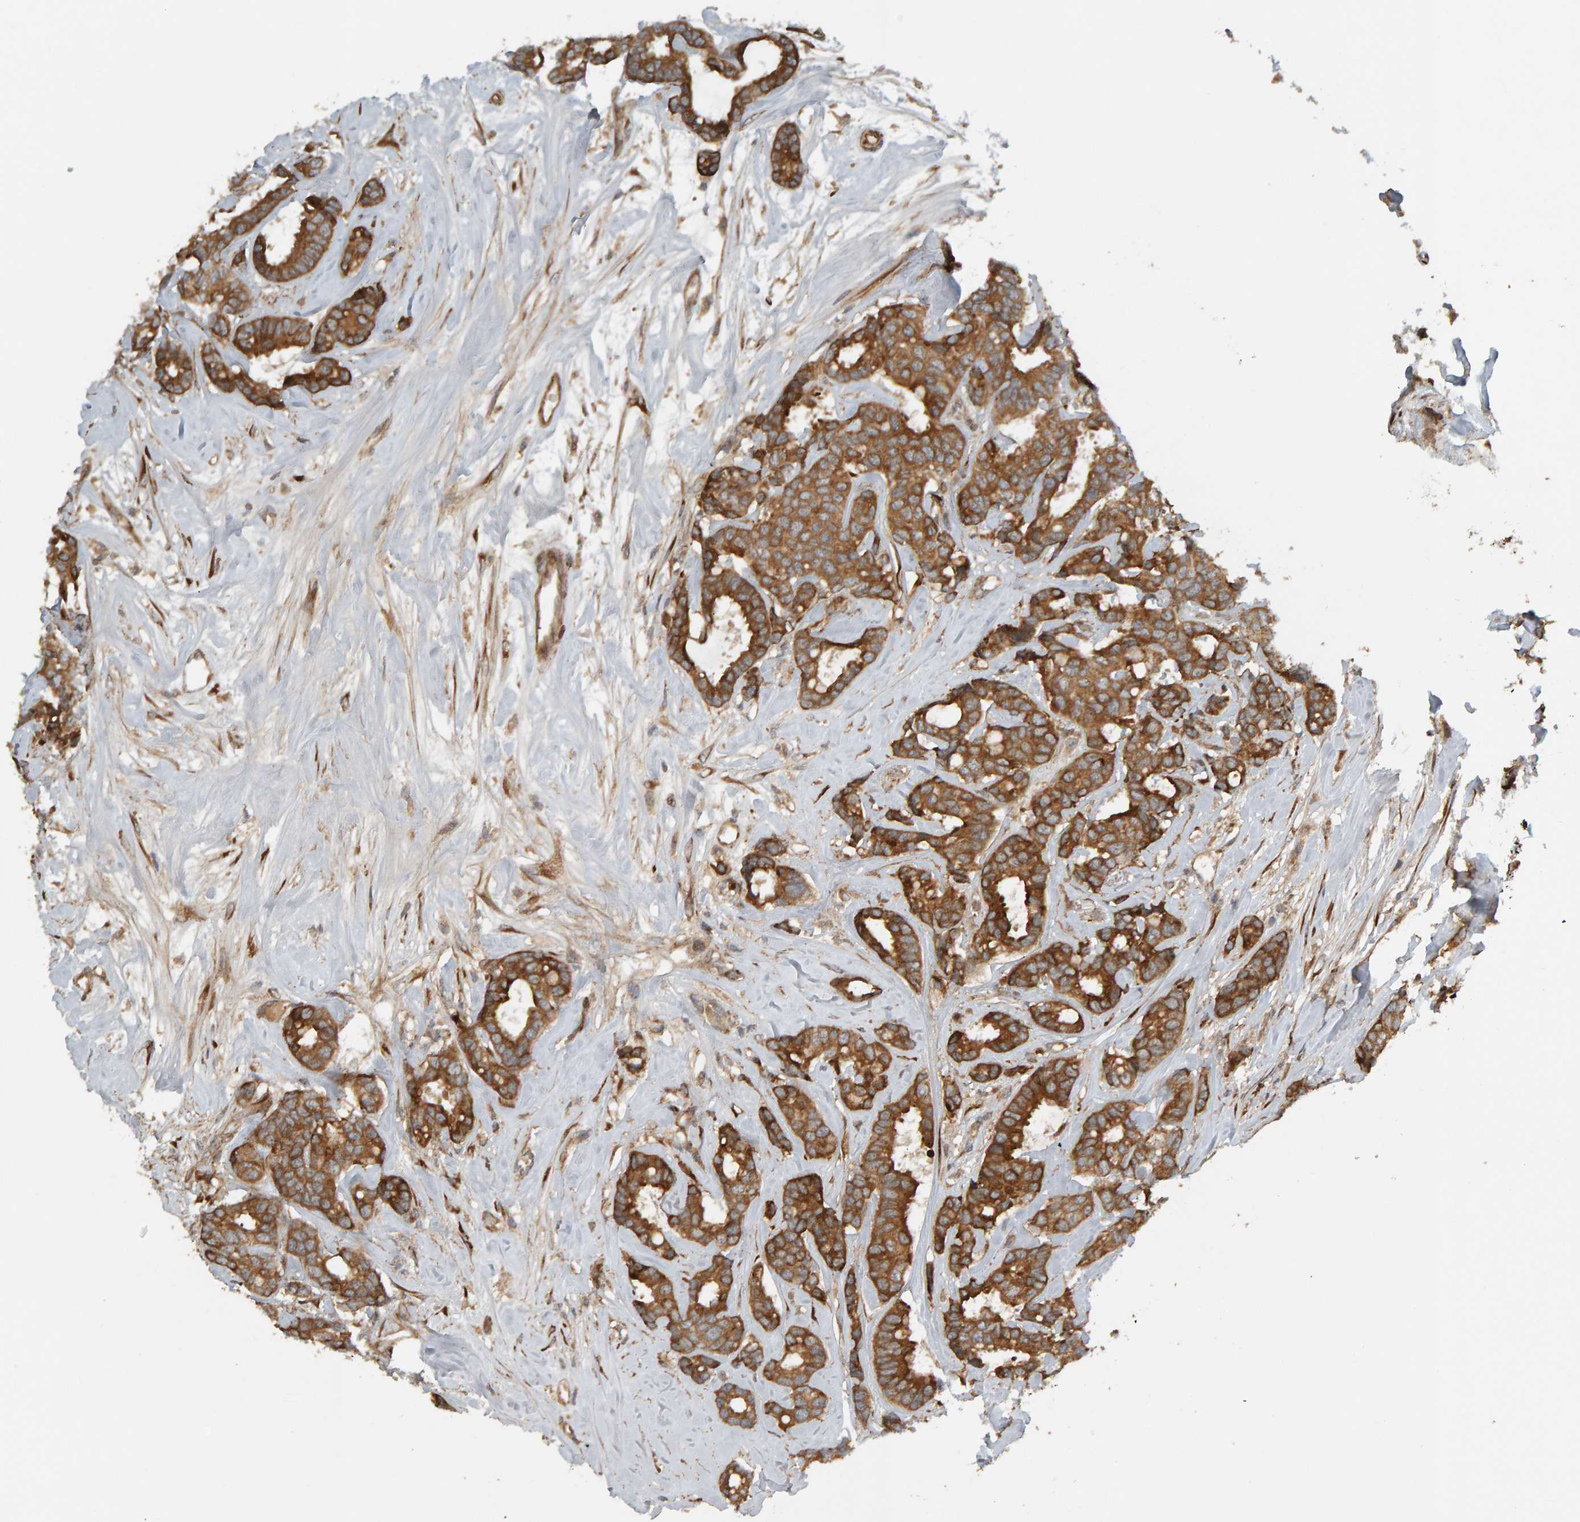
{"staining": {"intensity": "strong", "quantity": ">75%", "location": "cytoplasmic/membranous"}, "tissue": "breast cancer", "cell_type": "Tumor cells", "image_type": "cancer", "snomed": [{"axis": "morphology", "description": "Duct carcinoma"}, {"axis": "topography", "description": "Breast"}], "caption": "Brown immunohistochemical staining in human invasive ductal carcinoma (breast) demonstrates strong cytoplasmic/membranous positivity in approximately >75% of tumor cells.", "gene": "ZFAND1", "patient": {"sex": "female", "age": 87}}